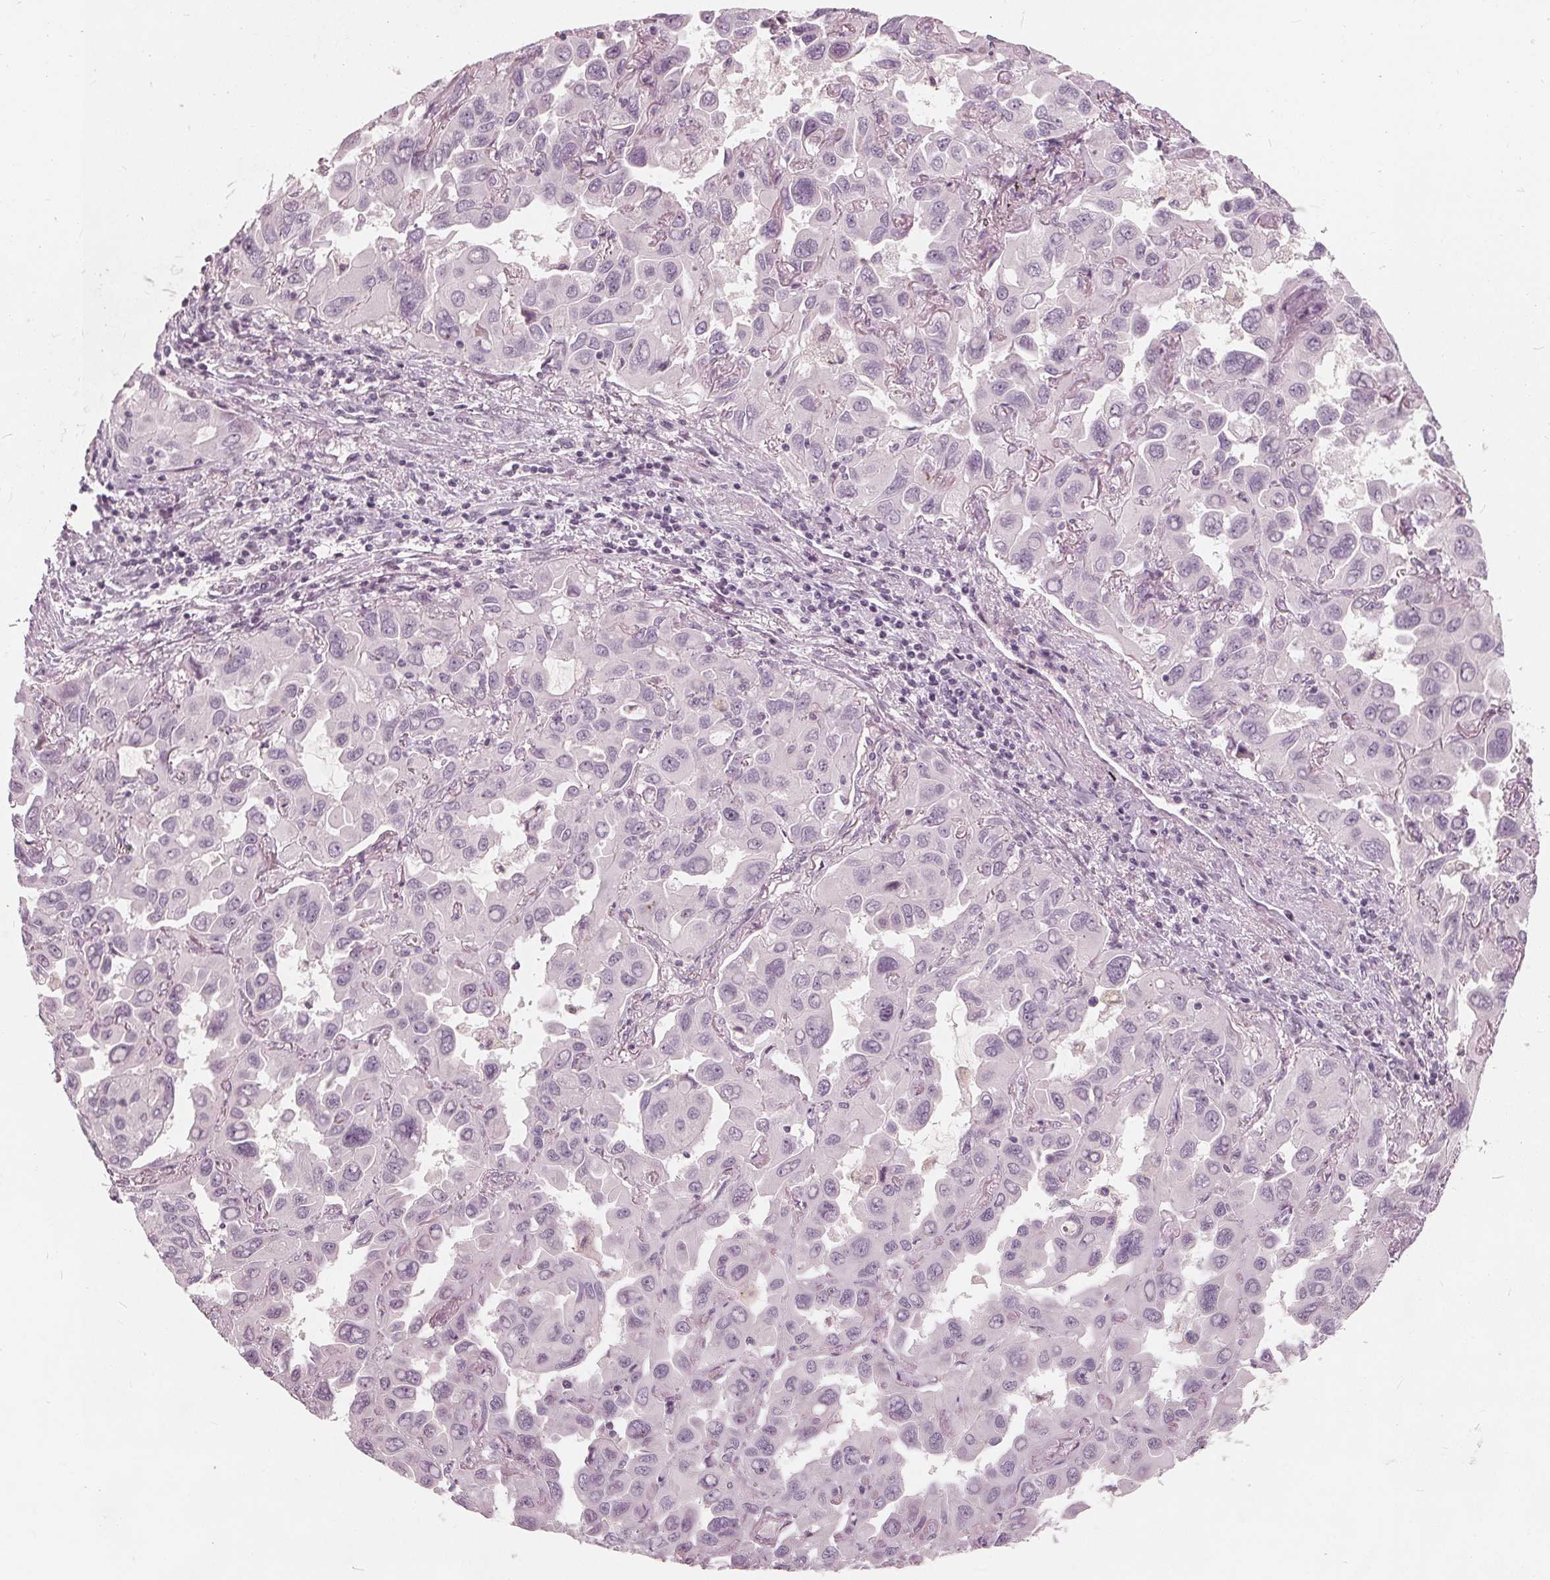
{"staining": {"intensity": "negative", "quantity": "none", "location": "none"}, "tissue": "lung cancer", "cell_type": "Tumor cells", "image_type": "cancer", "snomed": [{"axis": "morphology", "description": "Adenocarcinoma, NOS"}, {"axis": "topography", "description": "Lung"}], "caption": "An immunohistochemistry (IHC) photomicrograph of lung cancer (adenocarcinoma) is shown. There is no staining in tumor cells of lung cancer (adenocarcinoma). (Stains: DAB IHC with hematoxylin counter stain, Microscopy: brightfield microscopy at high magnification).", "gene": "SAT2", "patient": {"sex": "male", "age": 64}}